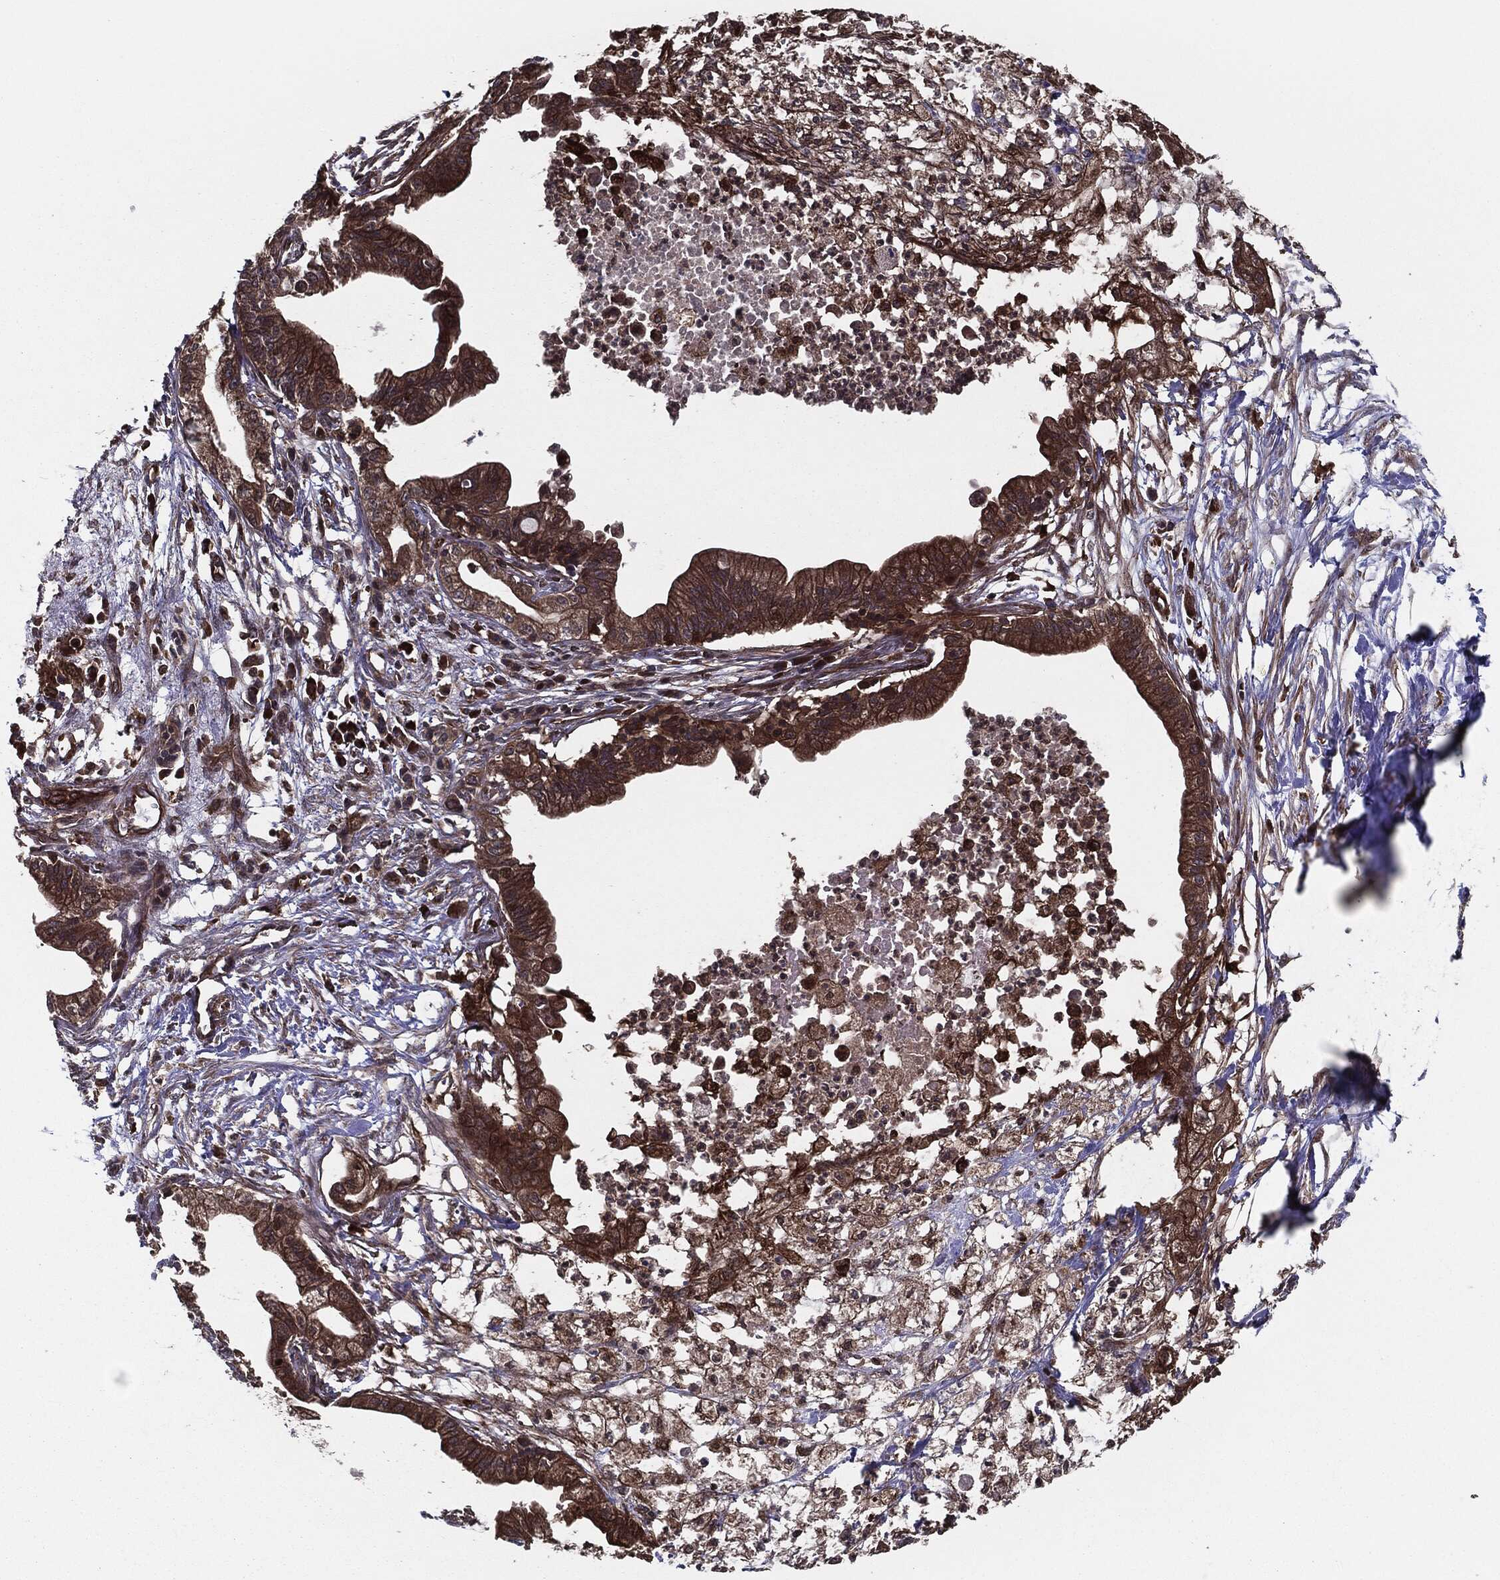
{"staining": {"intensity": "strong", "quantity": ">75%", "location": "cytoplasmic/membranous"}, "tissue": "pancreatic cancer", "cell_type": "Tumor cells", "image_type": "cancer", "snomed": [{"axis": "morphology", "description": "Normal tissue, NOS"}, {"axis": "morphology", "description": "Adenocarcinoma, NOS"}, {"axis": "topography", "description": "Pancreas"}], "caption": "Immunohistochemical staining of human pancreatic cancer exhibits strong cytoplasmic/membranous protein expression in about >75% of tumor cells.", "gene": "RAP1GDS1", "patient": {"sex": "female", "age": 58}}